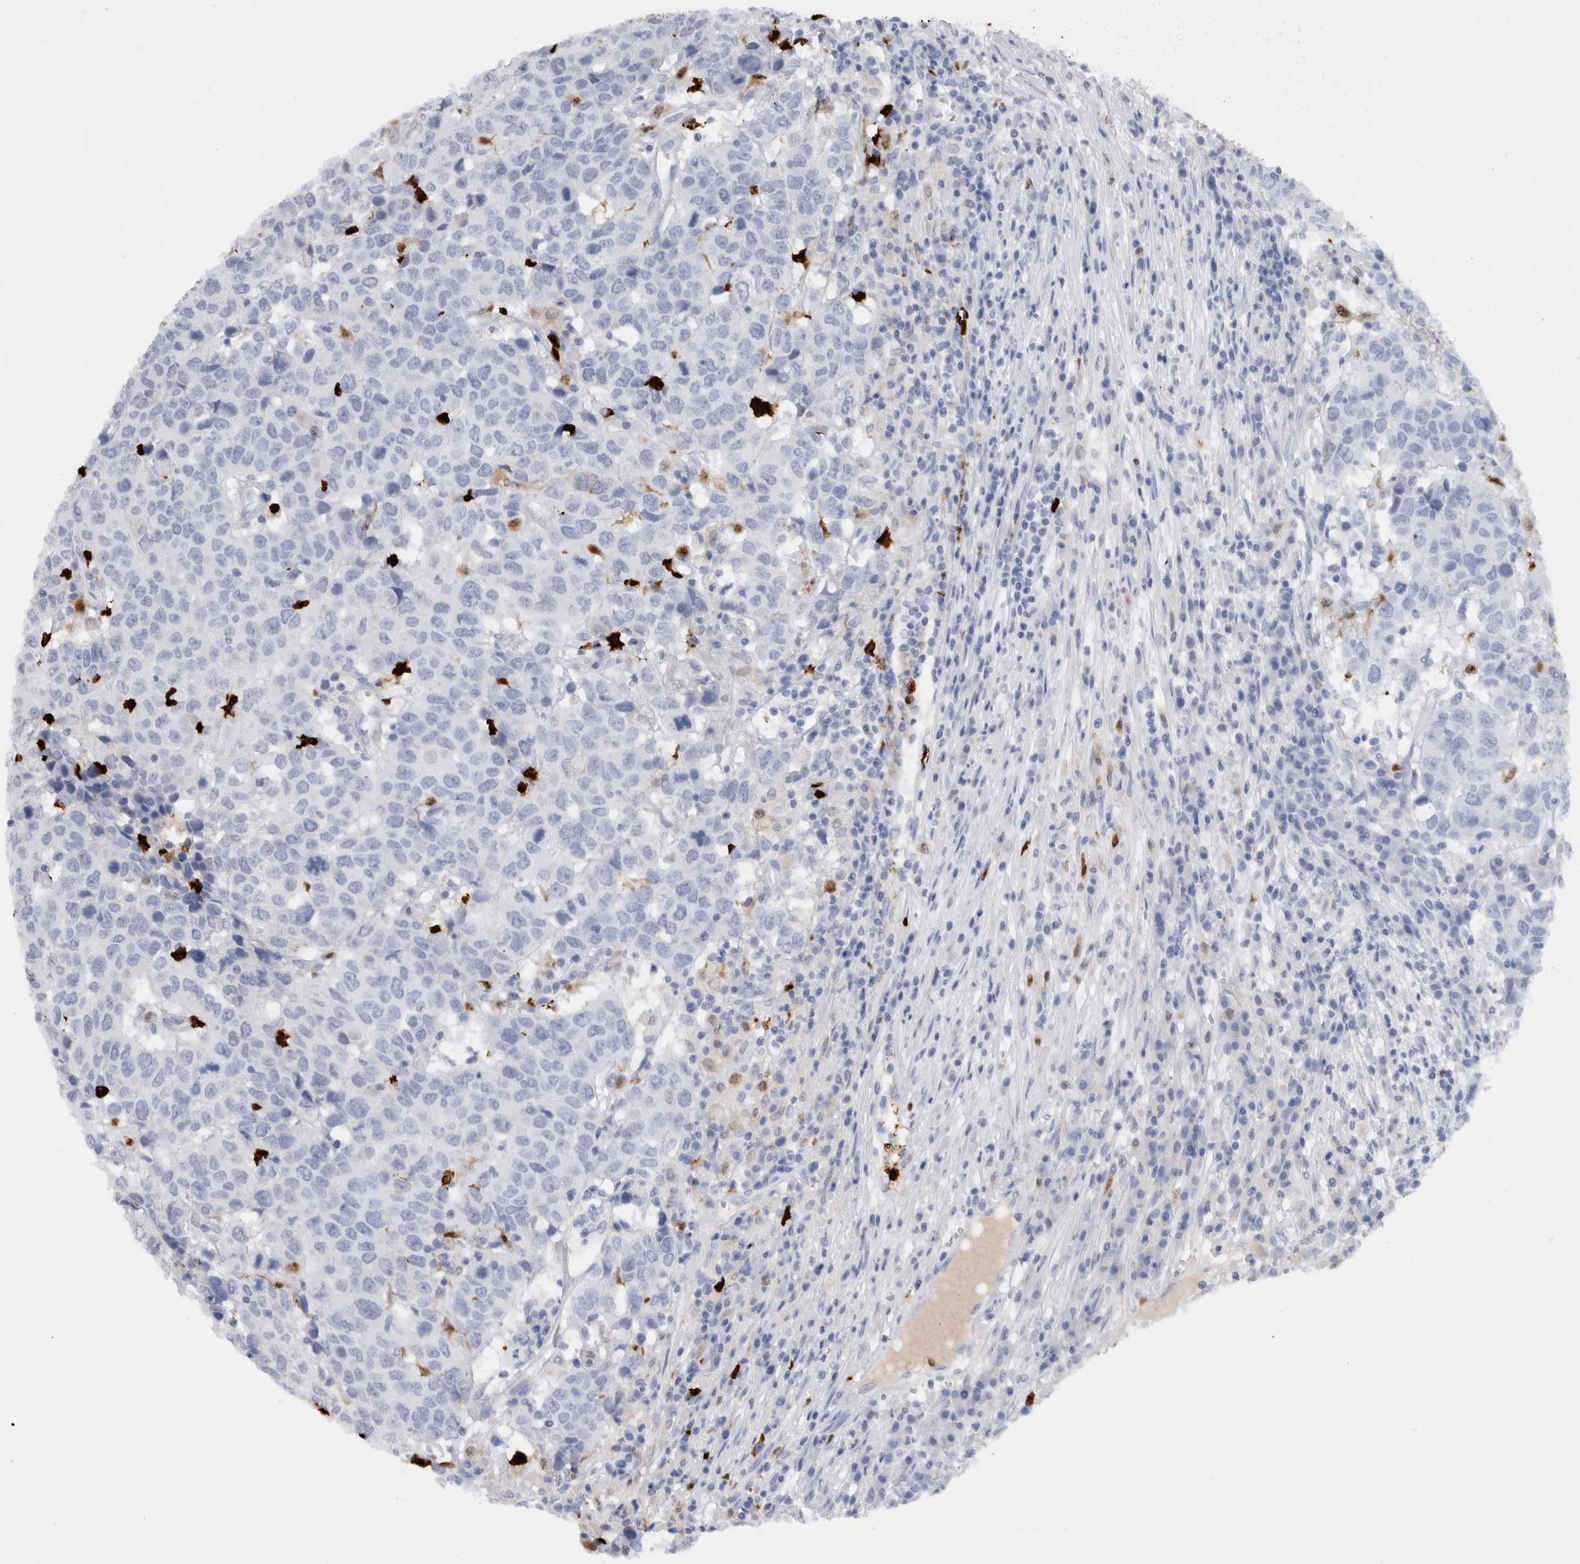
{"staining": {"intensity": "negative", "quantity": "none", "location": "none"}, "tissue": "head and neck cancer", "cell_type": "Tumor cells", "image_type": "cancer", "snomed": [{"axis": "morphology", "description": "Squamous cell carcinoma, NOS"}, {"axis": "topography", "description": "Head-Neck"}], "caption": "Squamous cell carcinoma (head and neck) was stained to show a protein in brown. There is no significant positivity in tumor cells.", "gene": "S100A8", "patient": {"sex": "male", "age": 66}}